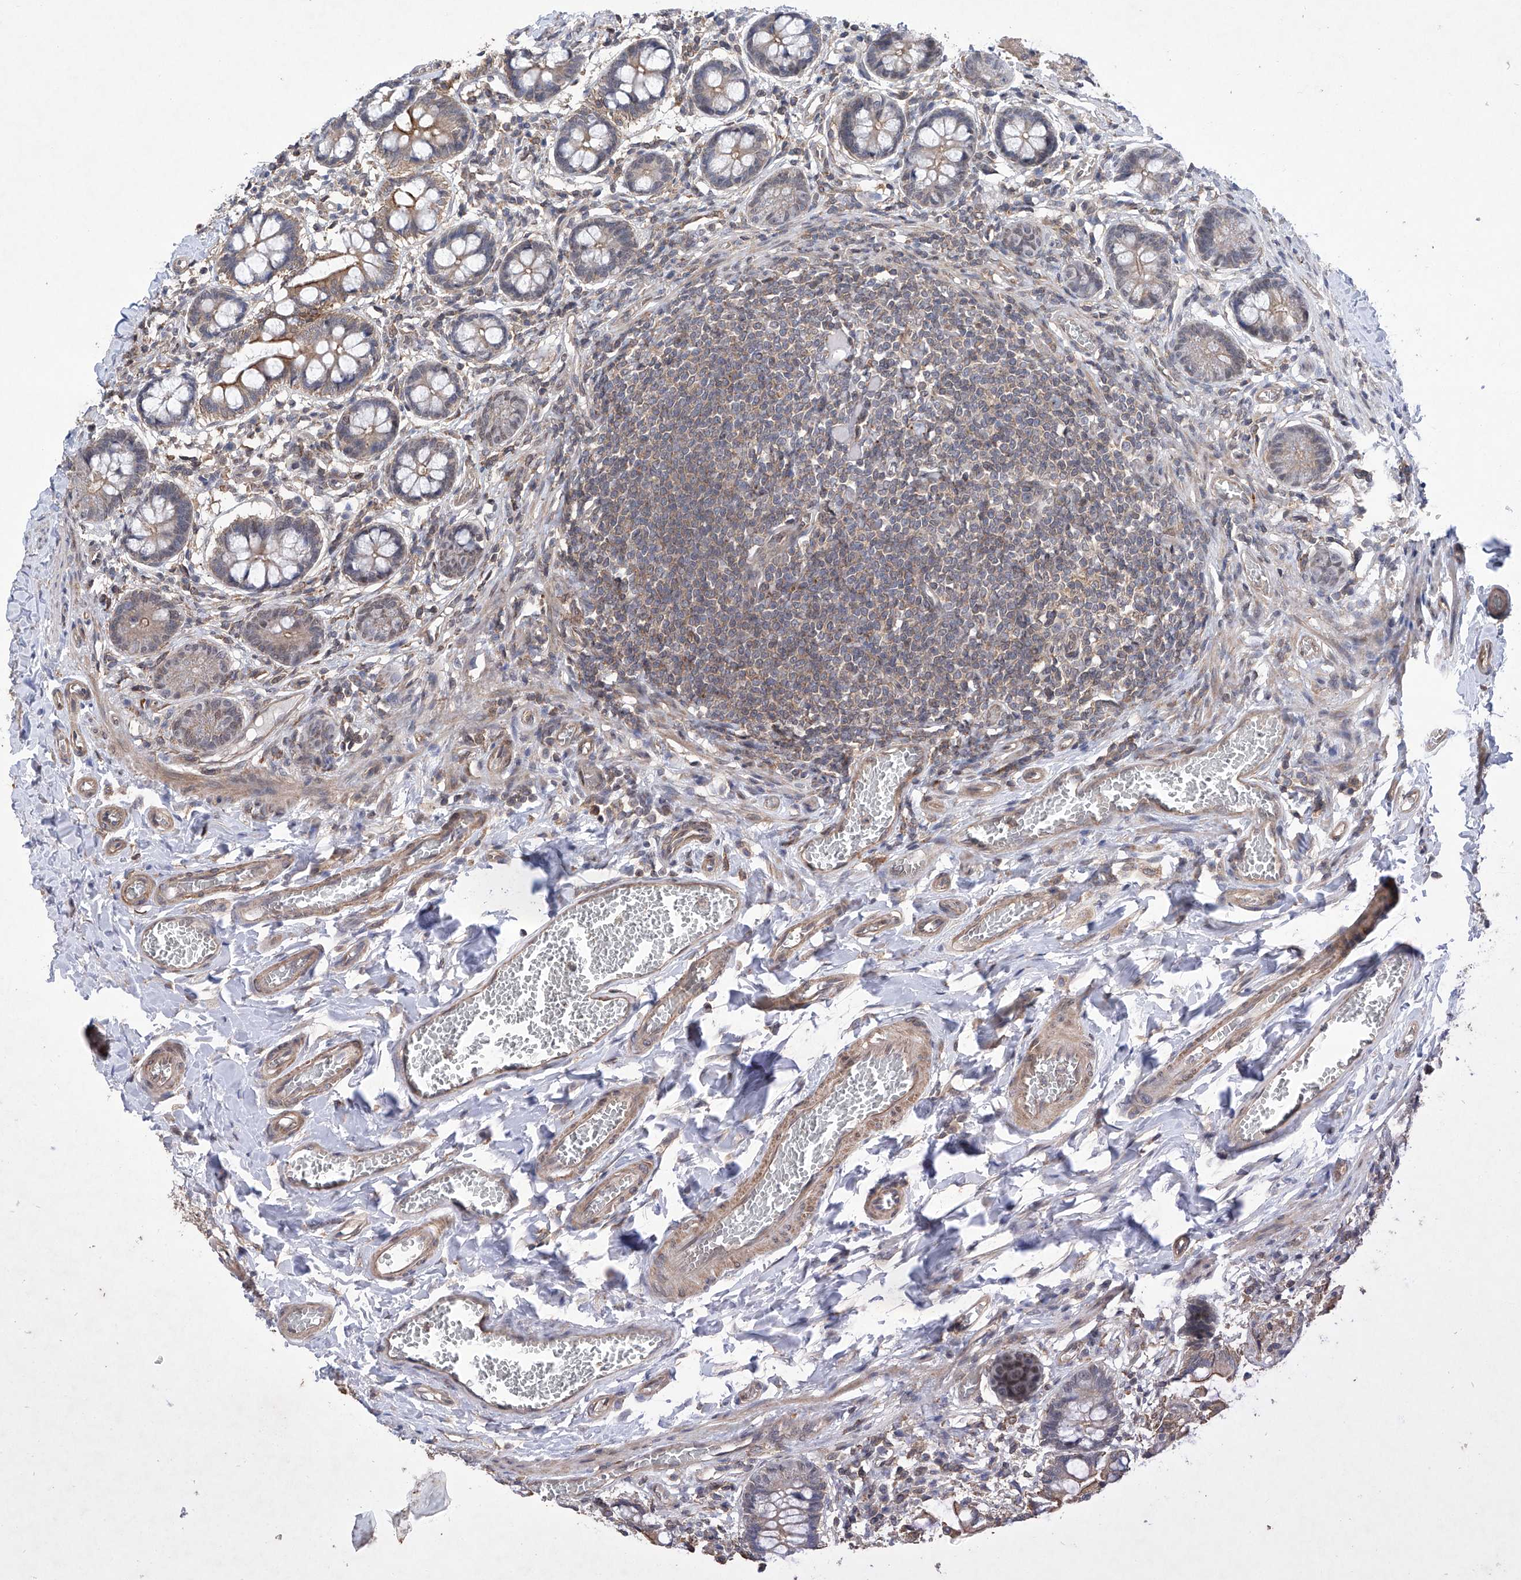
{"staining": {"intensity": "moderate", "quantity": "25%-75%", "location": "cytoplasmic/membranous"}, "tissue": "small intestine", "cell_type": "Glandular cells", "image_type": "normal", "snomed": [{"axis": "morphology", "description": "Normal tissue, NOS"}, {"axis": "topography", "description": "Small intestine"}], "caption": "Protein staining demonstrates moderate cytoplasmic/membranous expression in about 25%-75% of glandular cells in unremarkable small intestine.", "gene": "KIFC2", "patient": {"sex": "male", "age": 52}}